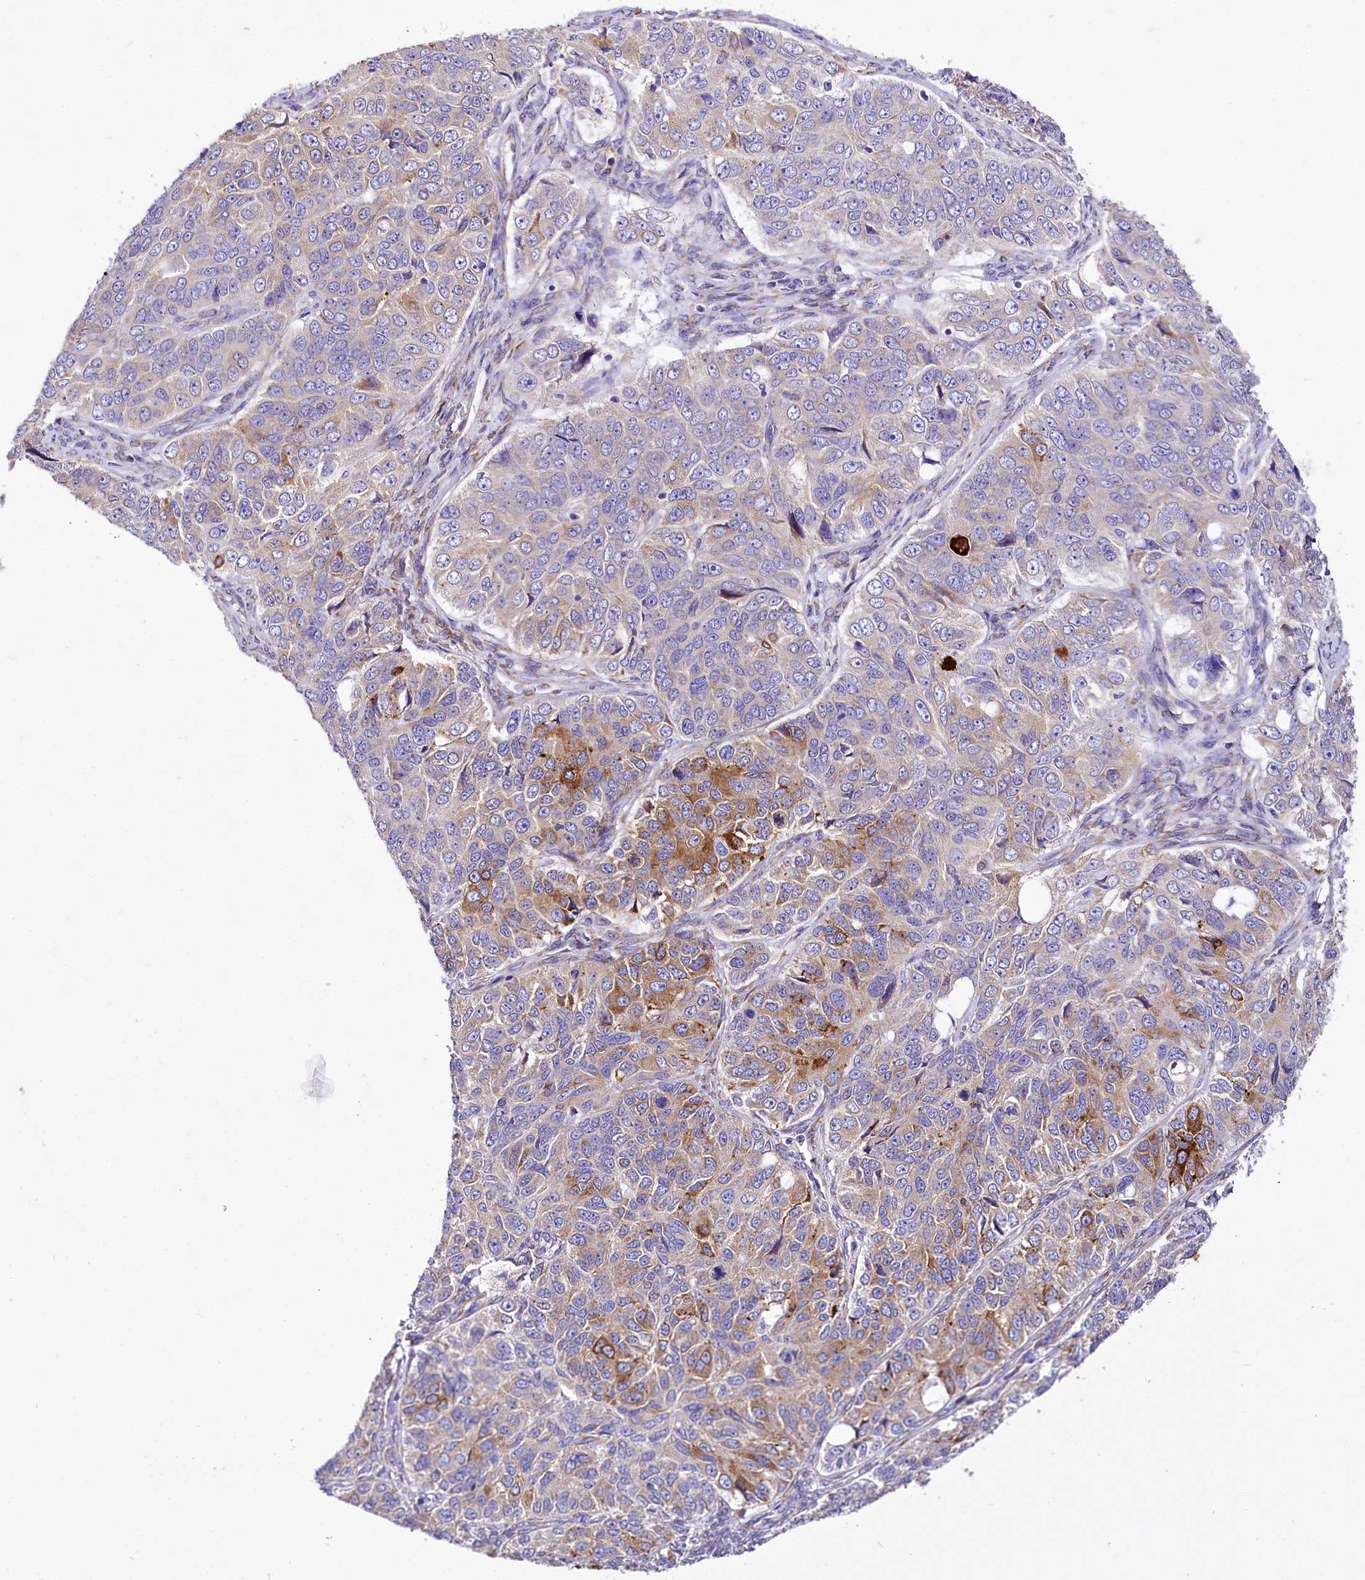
{"staining": {"intensity": "moderate", "quantity": "25%-75%", "location": "cytoplasmic/membranous"}, "tissue": "ovarian cancer", "cell_type": "Tumor cells", "image_type": "cancer", "snomed": [{"axis": "morphology", "description": "Carcinoma, endometroid"}, {"axis": "topography", "description": "Ovary"}], "caption": "Immunohistochemical staining of human ovarian endometroid carcinoma exhibits medium levels of moderate cytoplasmic/membranous expression in approximately 25%-75% of tumor cells.", "gene": "A2ML1", "patient": {"sex": "female", "age": 51}}